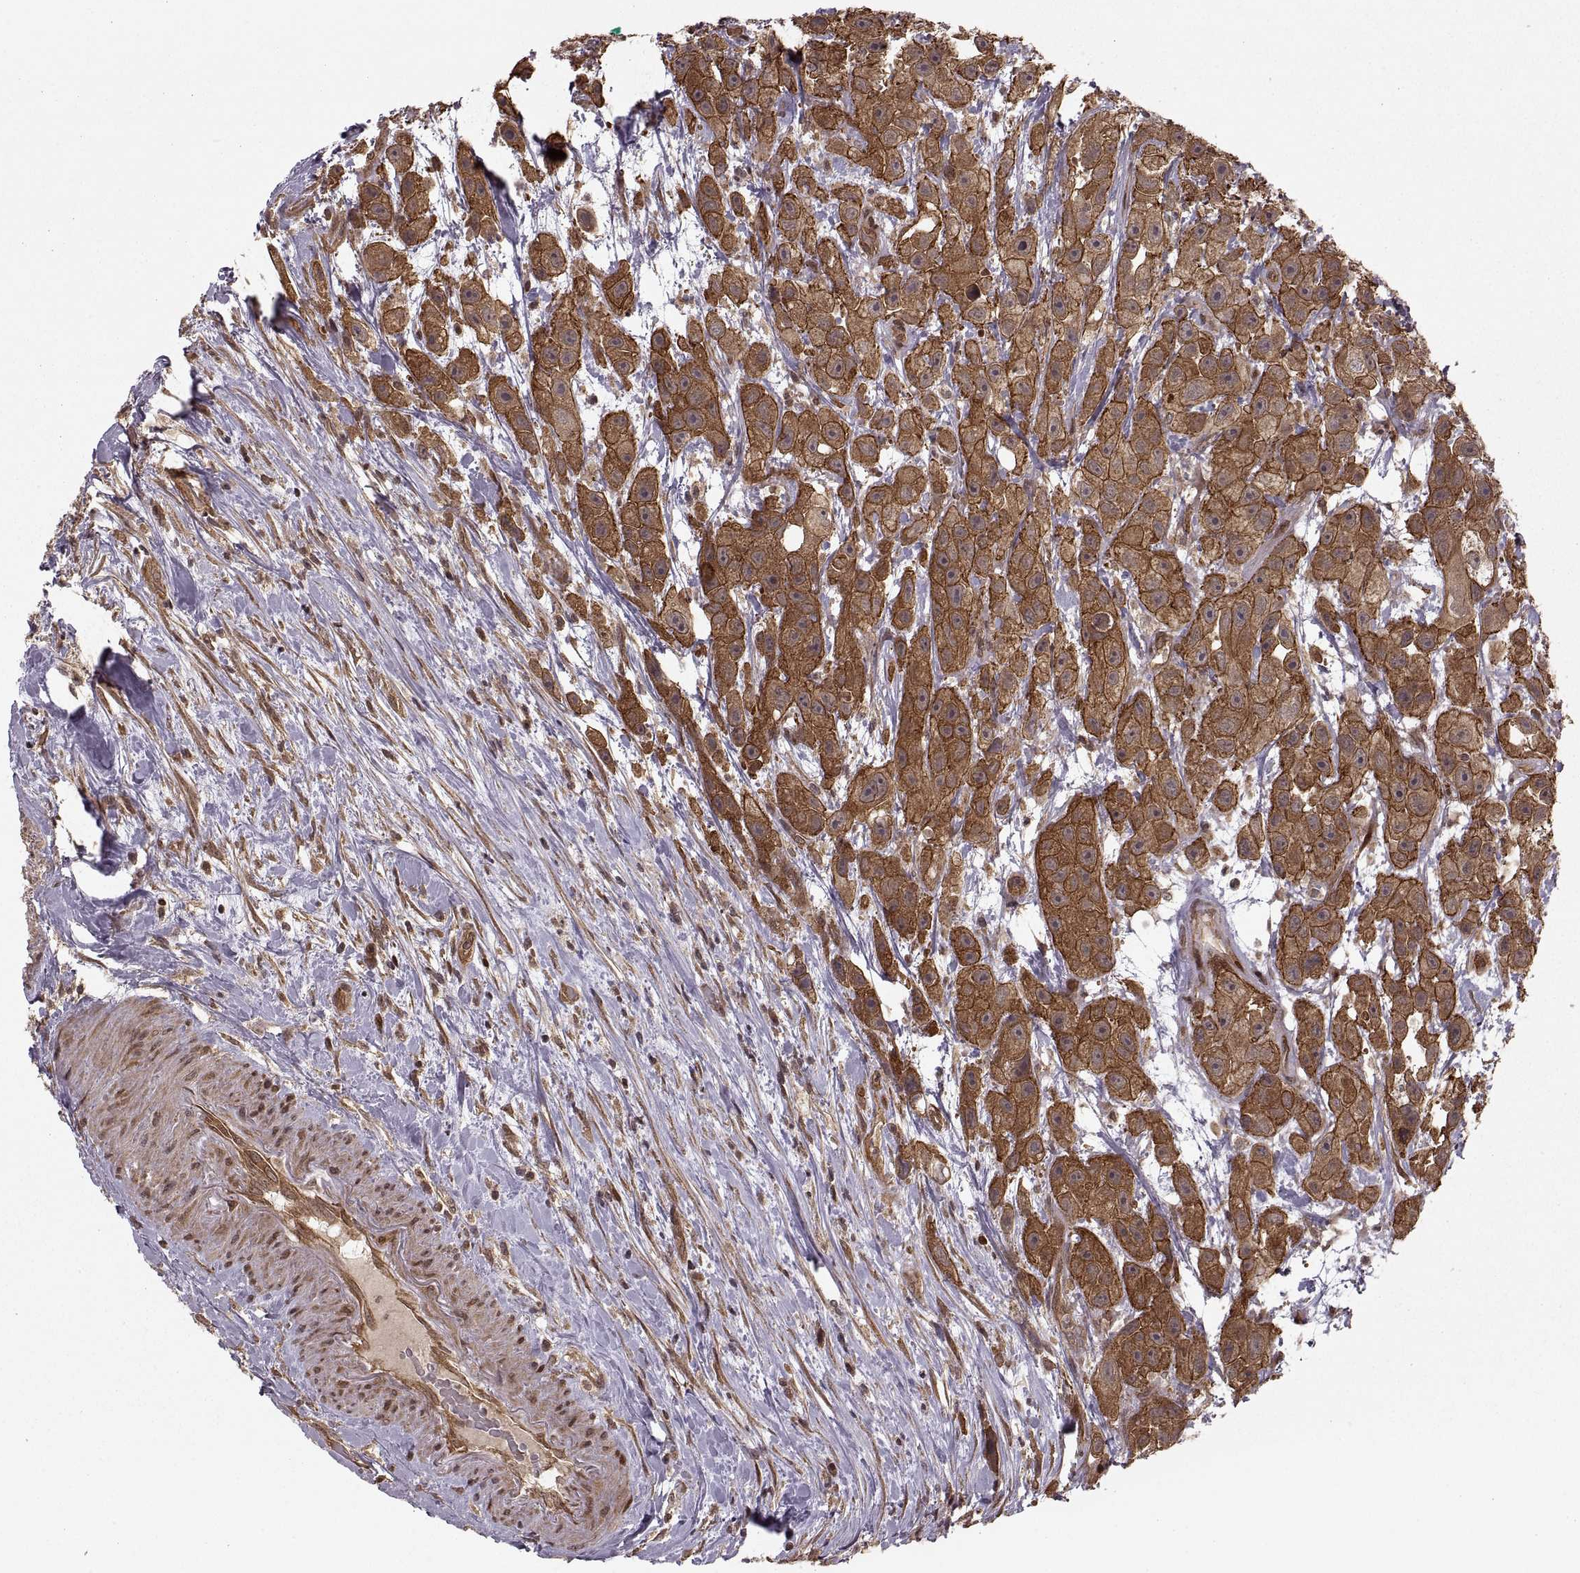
{"staining": {"intensity": "strong", "quantity": ">75%", "location": "cytoplasmic/membranous"}, "tissue": "urothelial cancer", "cell_type": "Tumor cells", "image_type": "cancer", "snomed": [{"axis": "morphology", "description": "Urothelial carcinoma, High grade"}, {"axis": "topography", "description": "Urinary bladder"}], "caption": "Human urothelial cancer stained with a brown dye reveals strong cytoplasmic/membranous positive positivity in about >75% of tumor cells.", "gene": "DEDD", "patient": {"sex": "male", "age": 79}}